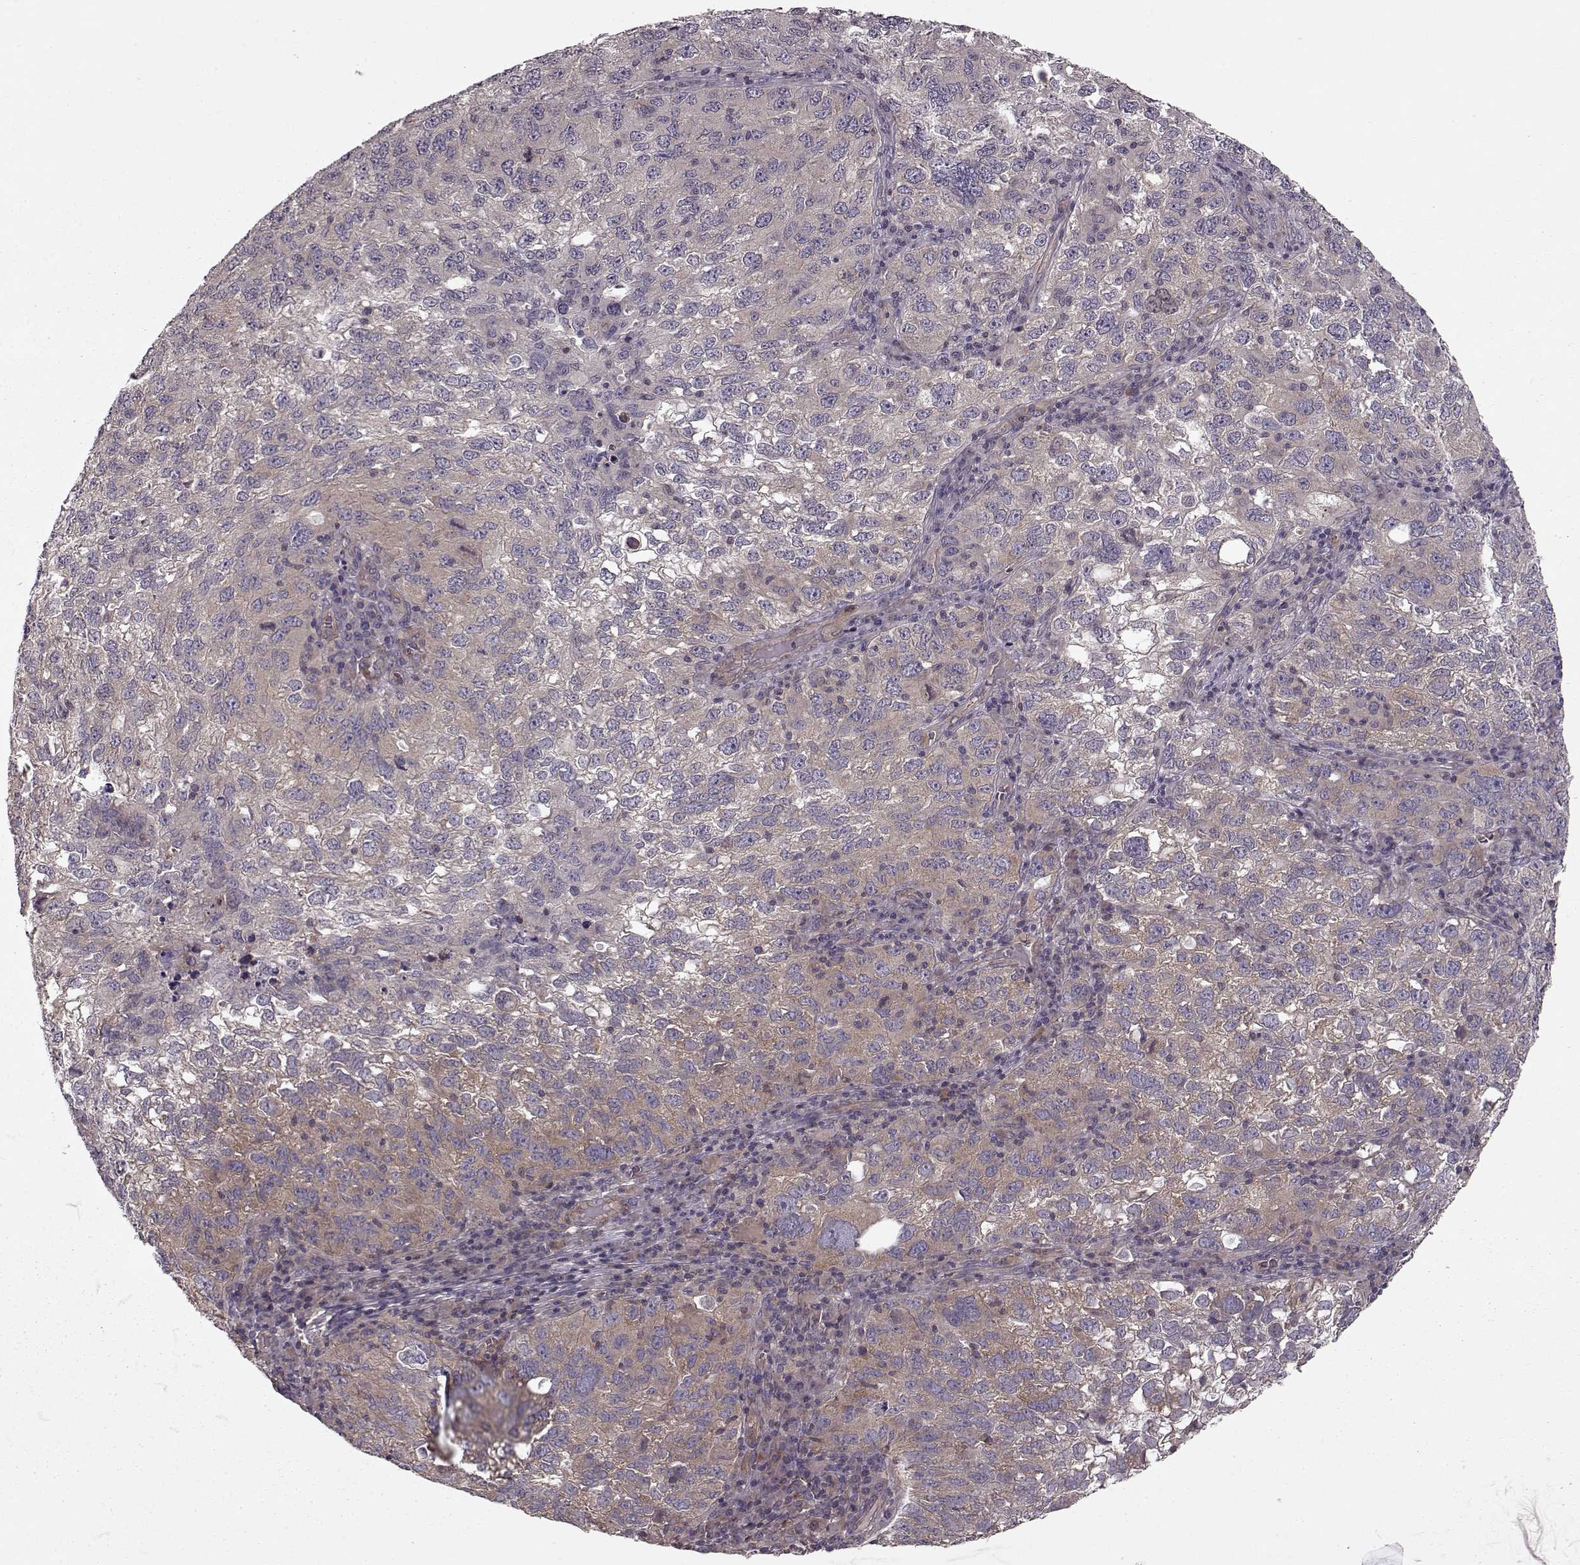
{"staining": {"intensity": "weak", "quantity": "<25%", "location": "cytoplasmic/membranous"}, "tissue": "cervical cancer", "cell_type": "Tumor cells", "image_type": "cancer", "snomed": [{"axis": "morphology", "description": "Squamous cell carcinoma, NOS"}, {"axis": "topography", "description": "Cervix"}], "caption": "An image of human cervical cancer is negative for staining in tumor cells.", "gene": "SLAIN2", "patient": {"sex": "female", "age": 55}}